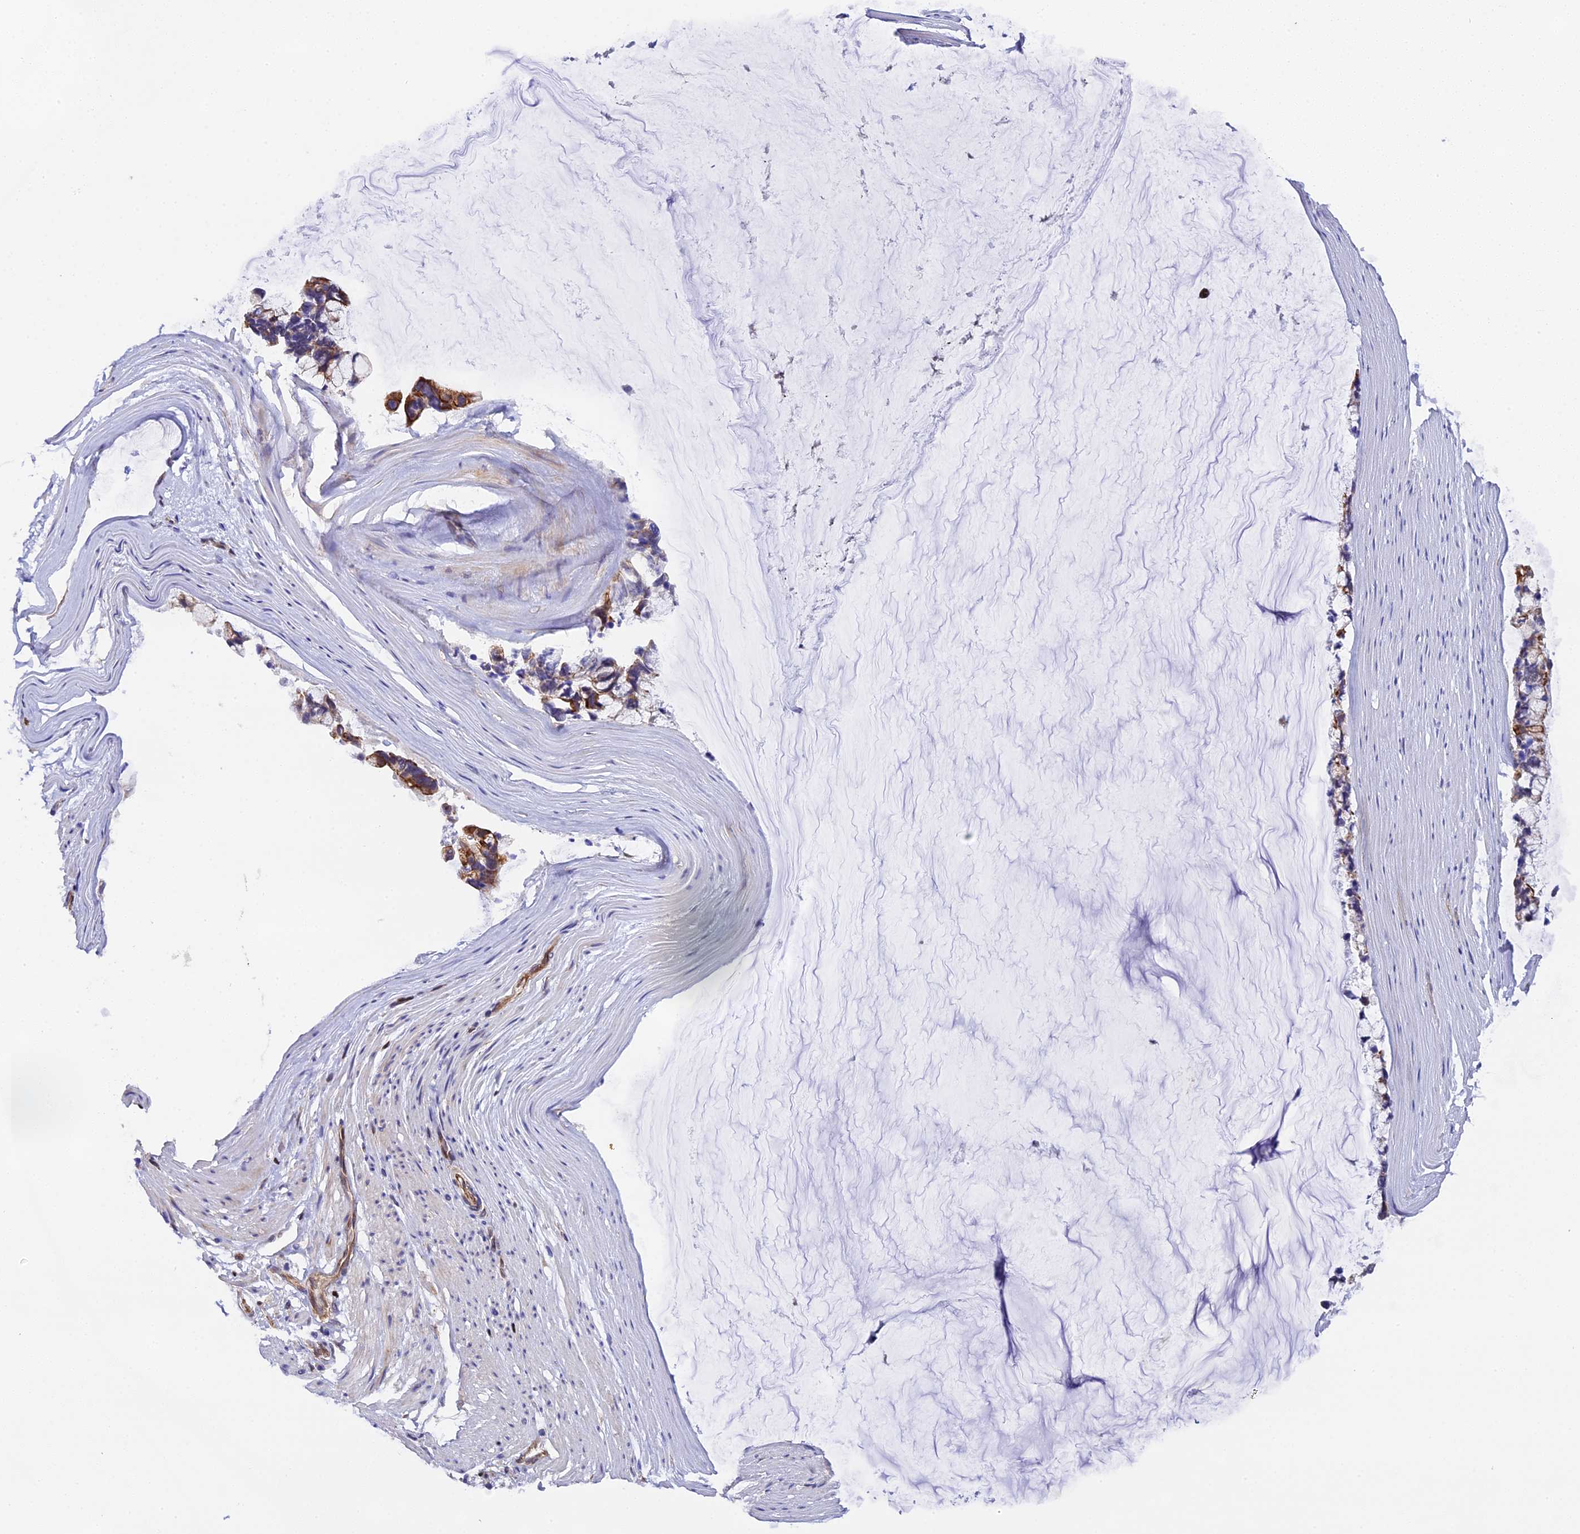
{"staining": {"intensity": "moderate", "quantity": "25%-75%", "location": "cytoplasmic/membranous"}, "tissue": "ovarian cancer", "cell_type": "Tumor cells", "image_type": "cancer", "snomed": [{"axis": "morphology", "description": "Cystadenocarcinoma, mucinous, NOS"}, {"axis": "topography", "description": "Ovary"}], "caption": "This histopathology image demonstrates IHC staining of ovarian cancer, with medium moderate cytoplasmic/membranous staining in approximately 25%-75% of tumor cells.", "gene": "SP4", "patient": {"sex": "female", "age": 39}}